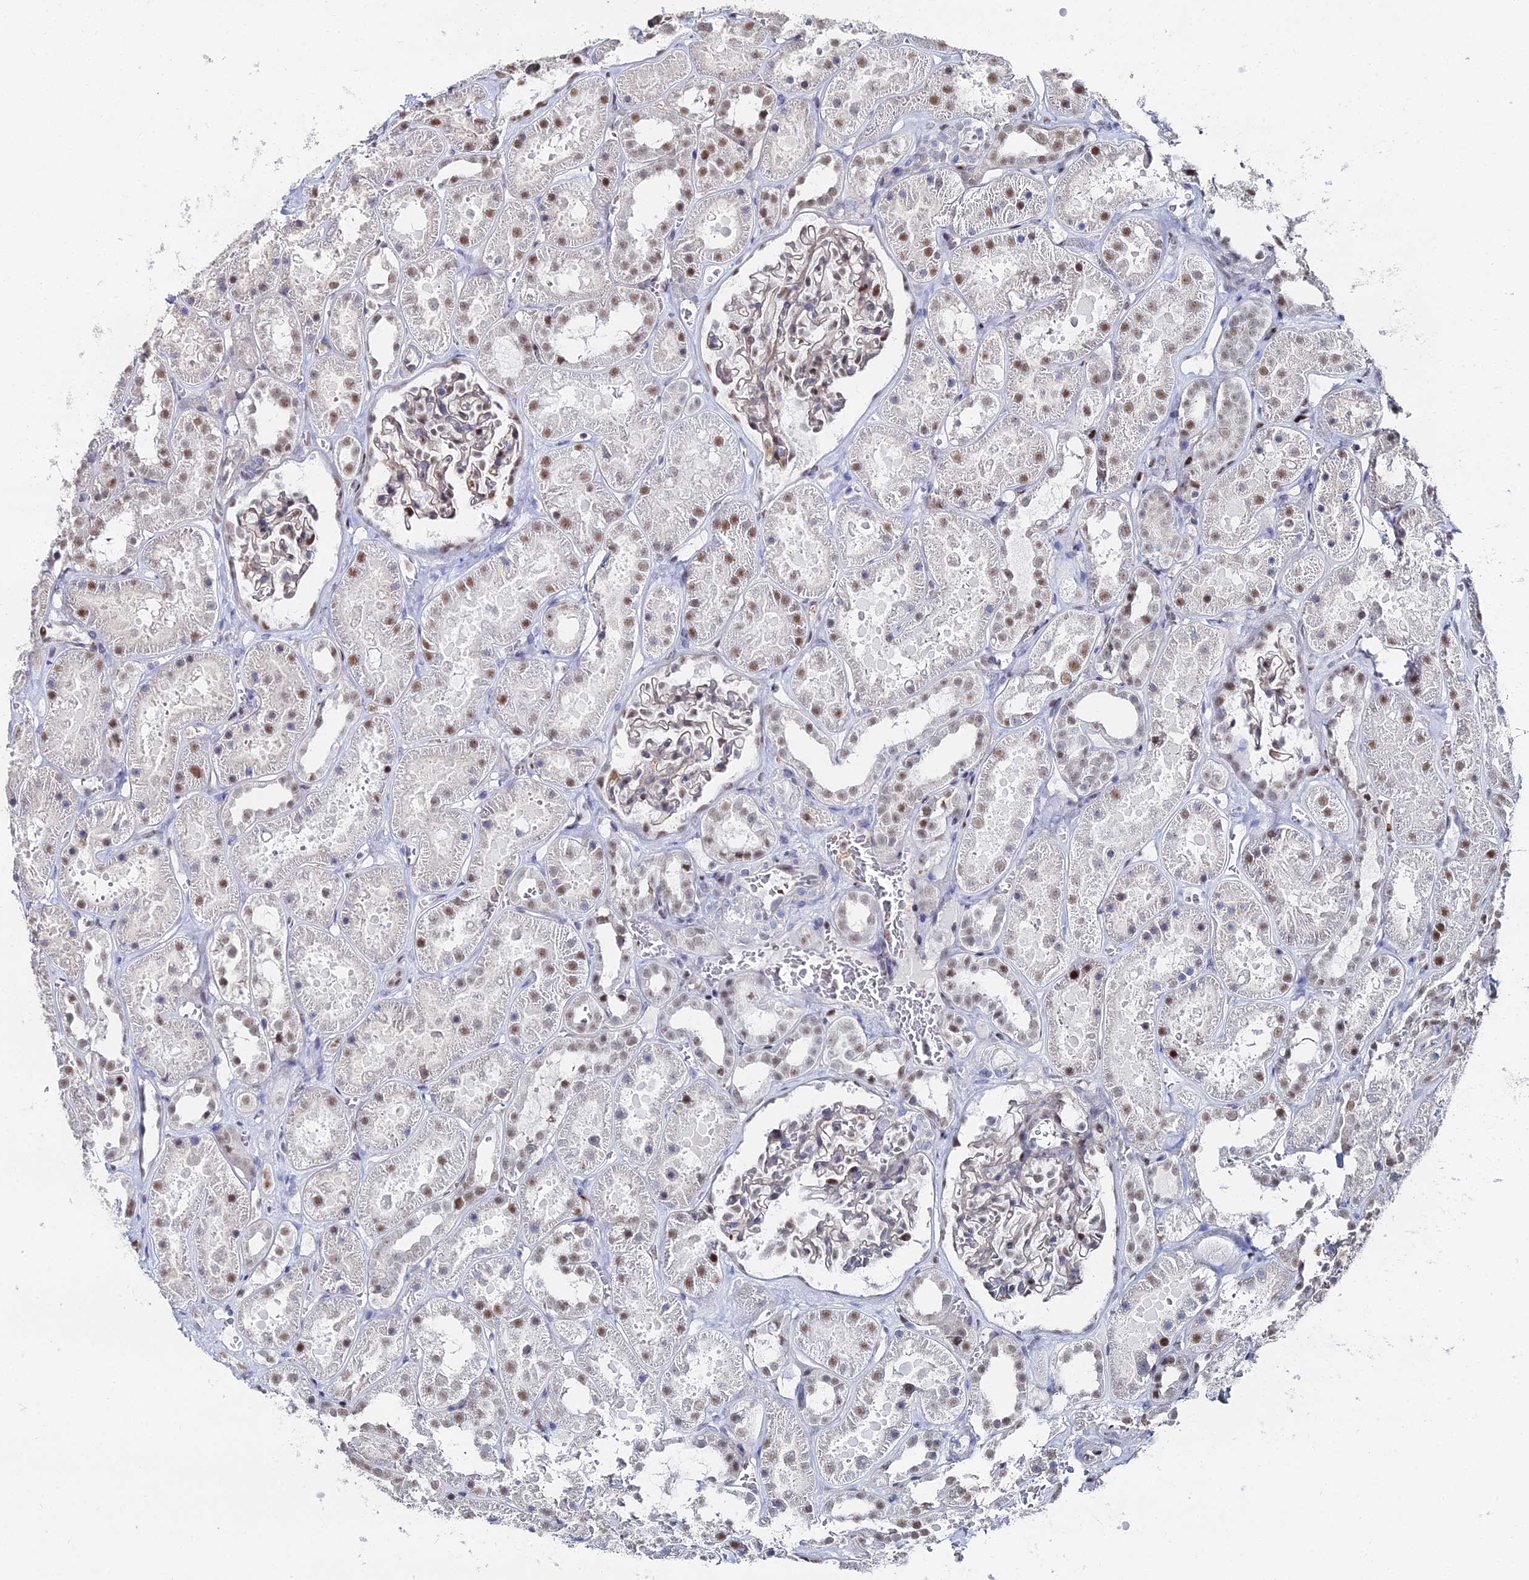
{"staining": {"intensity": "moderate", "quantity": "<25%", "location": "nuclear"}, "tissue": "kidney", "cell_type": "Cells in glomeruli", "image_type": "normal", "snomed": [{"axis": "morphology", "description": "Normal tissue, NOS"}, {"axis": "topography", "description": "Kidney"}], "caption": "IHC (DAB) staining of benign human kidney exhibits moderate nuclear protein staining in about <25% of cells in glomeruli.", "gene": "GSC2", "patient": {"sex": "female", "age": 41}}